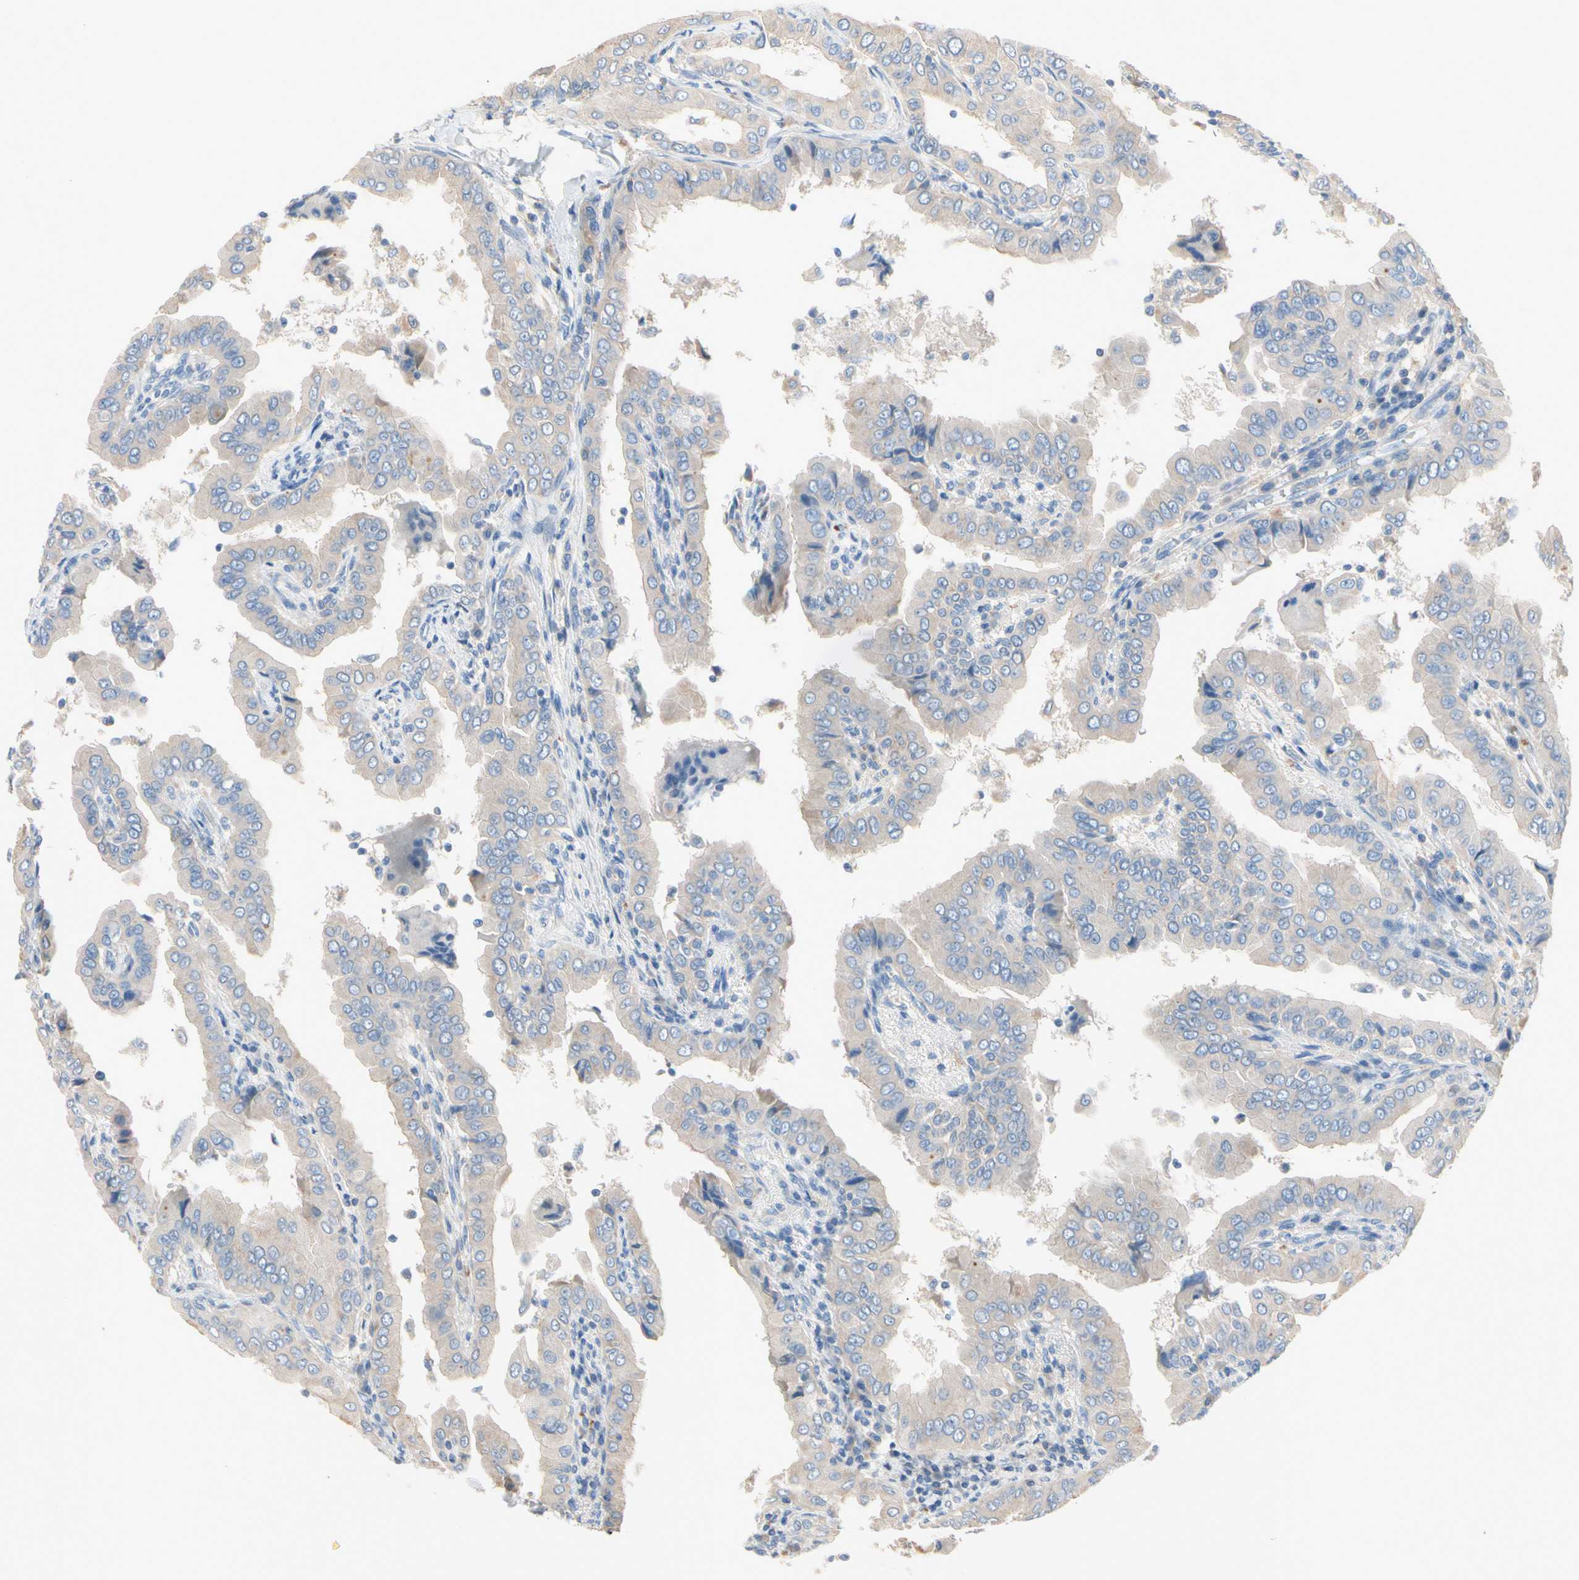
{"staining": {"intensity": "weak", "quantity": "<25%", "location": "cytoplasmic/membranous"}, "tissue": "thyroid cancer", "cell_type": "Tumor cells", "image_type": "cancer", "snomed": [{"axis": "morphology", "description": "Papillary adenocarcinoma, NOS"}, {"axis": "topography", "description": "Thyroid gland"}], "caption": "A high-resolution micrograph shows immunohistochemistry staining of thyroid cancer, which reveals no significant expression in tumor cells.", "gene": "MARK1", "patient": {"sex": "male", "age": 33}}